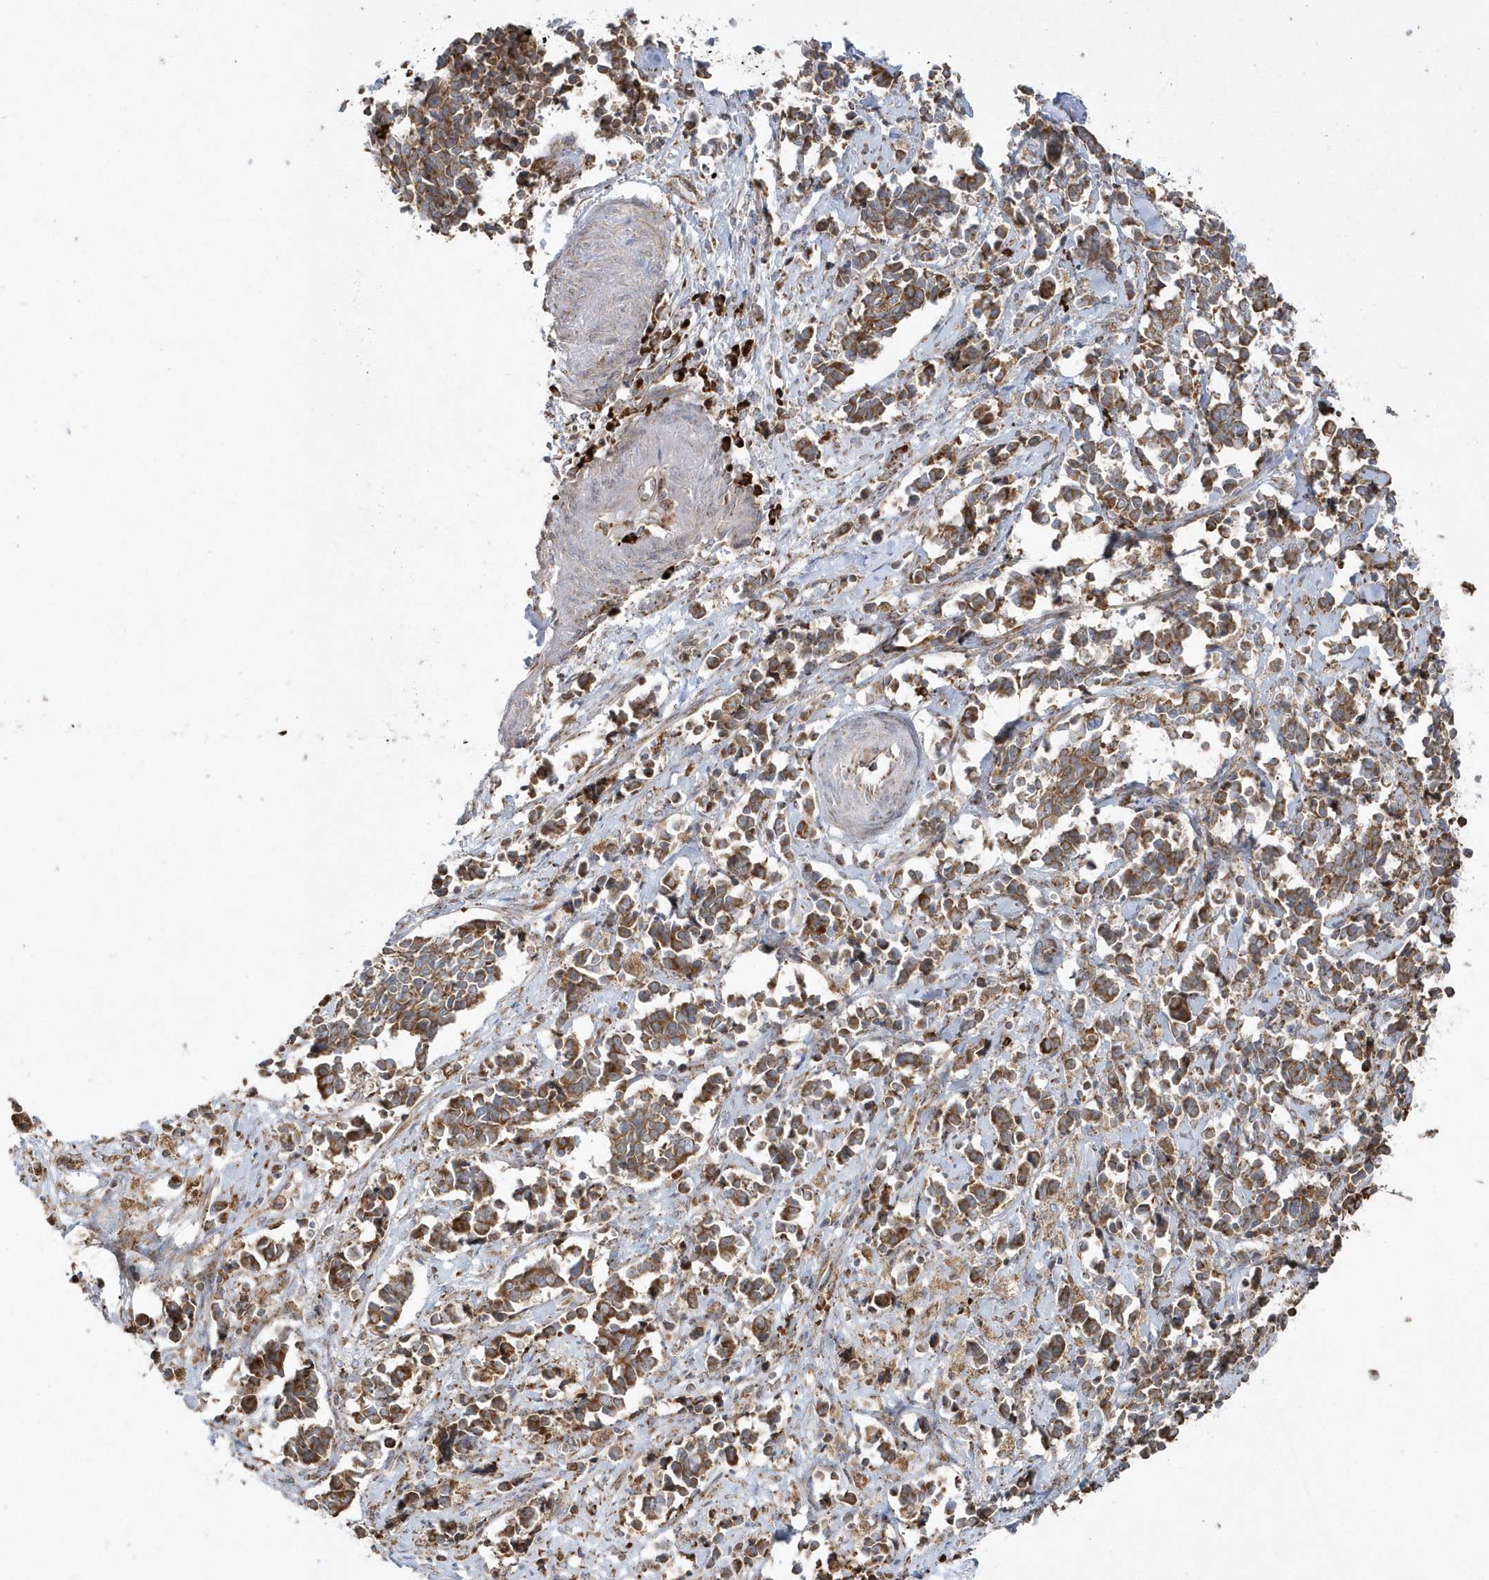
{"staining": {"intensity": "moderate", "quantity": ">75%", "location": "cytoplasmic/membranous"}, "tissue": "cervical cancer", "cell_type": "Tumor cells", "image_type": "cancer", "snomed": [{"axis": "morphology", "description": "Normal tissue, NOS"}, {"axis": "morphology", "description": "Squamous cell carcinoma, NOS"}, {"axis": "topography", "description": "Cervix"}], "caption": "IHC of human squamous cell carcinoma (cervical) demonstrates medium levels of moderate cytoplasmic/membranous staining in approximately >75% of tumor cells. (DAB (3,3'-diaminobenzidine) IHC, brown staining for protein, blue staining for nuclei).", "gene": "SH3BP2", "patient": {"sex": "female", "age": 35}}